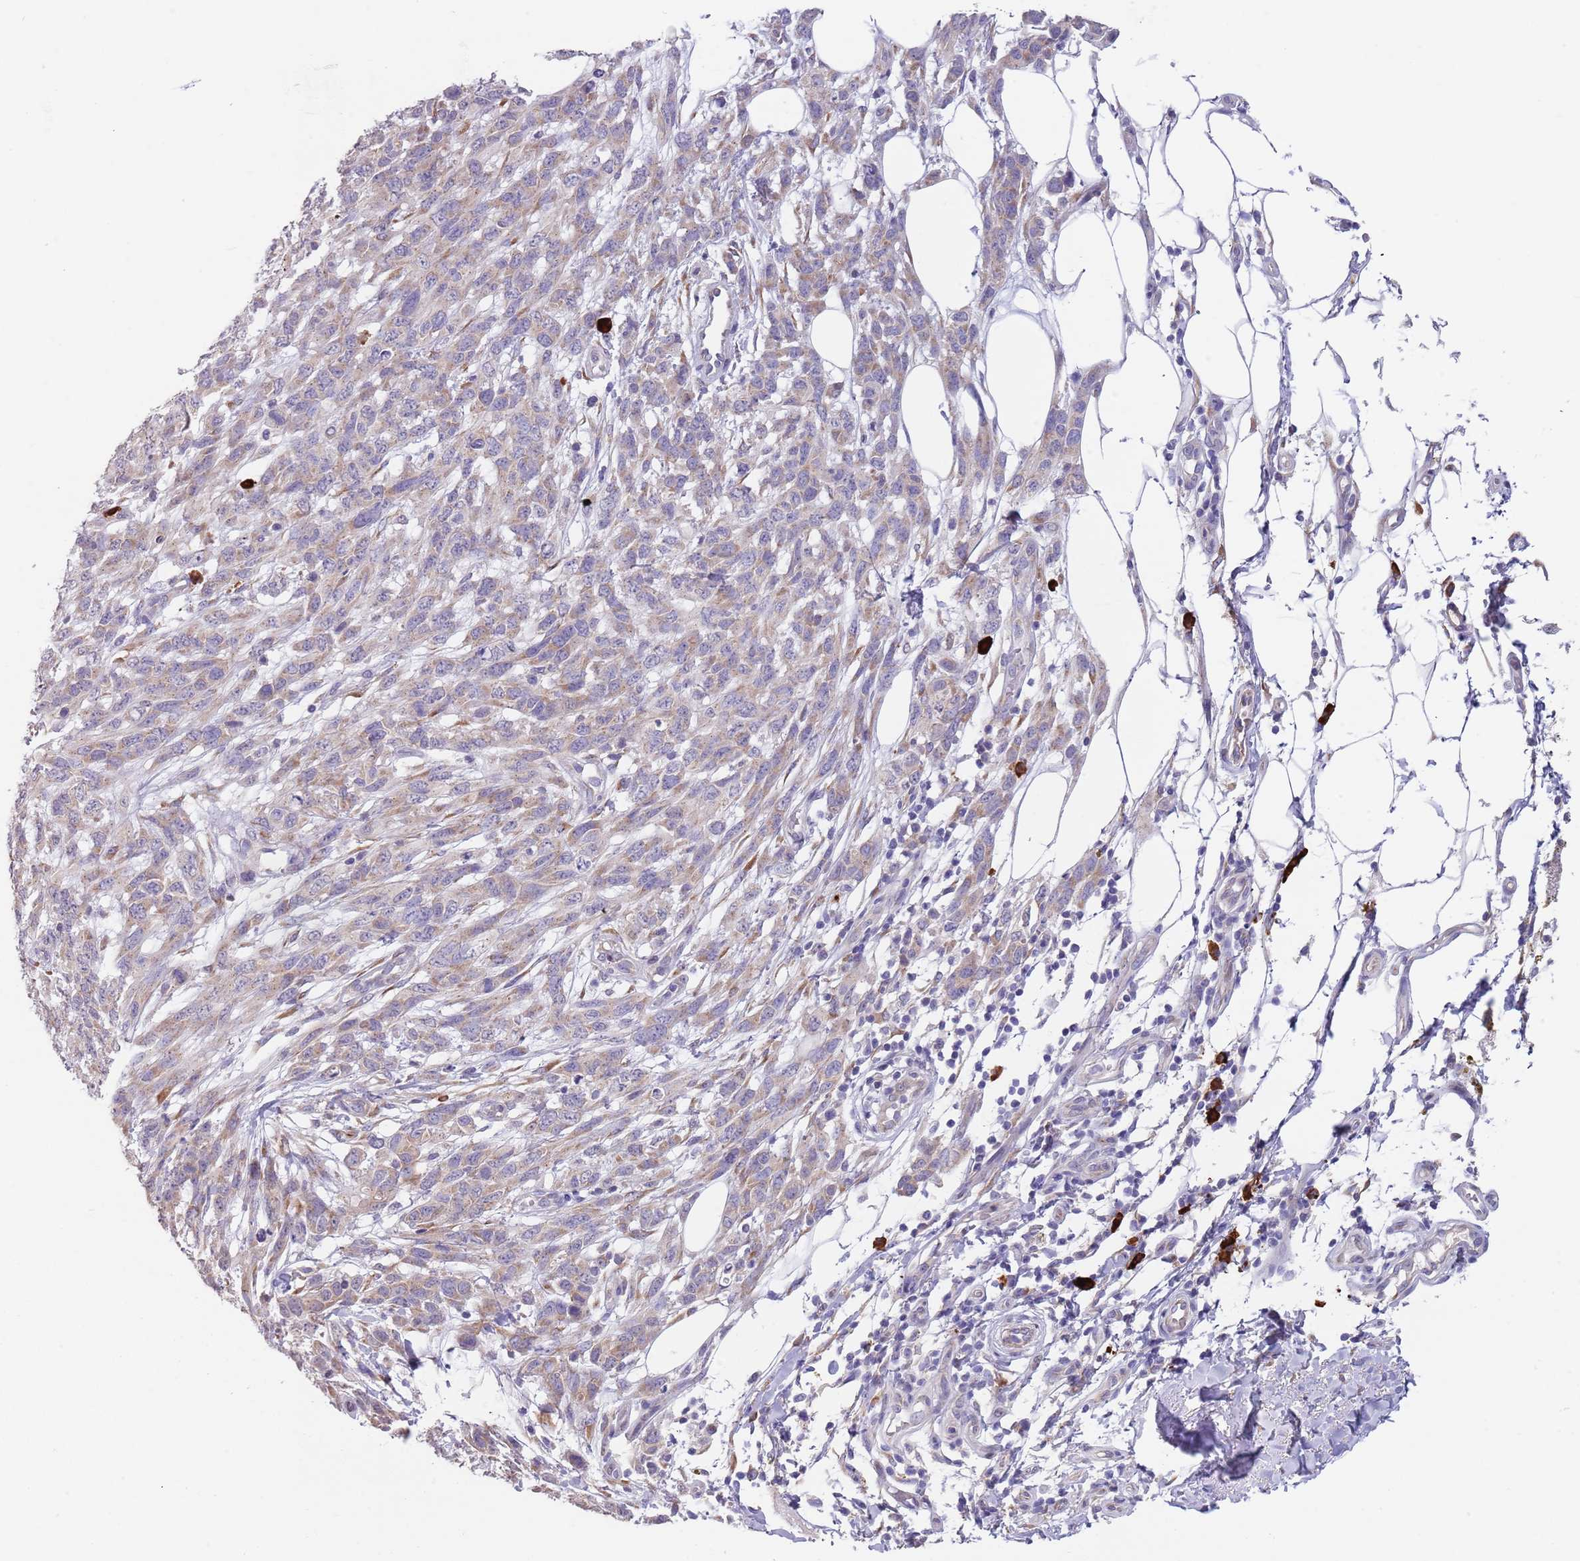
{"staining": {"intensity": "weak", "quantity": ">75%", "location": "cytoplasmic/membranous"}, "tissue": "melanoma", "cell_type": "Tumor cells", "image_type": "cancer", "snomed": [{"axis": "morphology", "description": "Normal morphology"}, {"axis": "morphology", "description": "Malignant melanoma, NOS"}, {"axis": "topography", "description": "Skin"}], "caption": "Melanoma stained for a protein (brown) shows weak cytoplasmic/membranous positive positivity in approximately >75% of tumor cells.", "gene": "TNRC6C", "patient": {"sex": "female", "age": 72}}